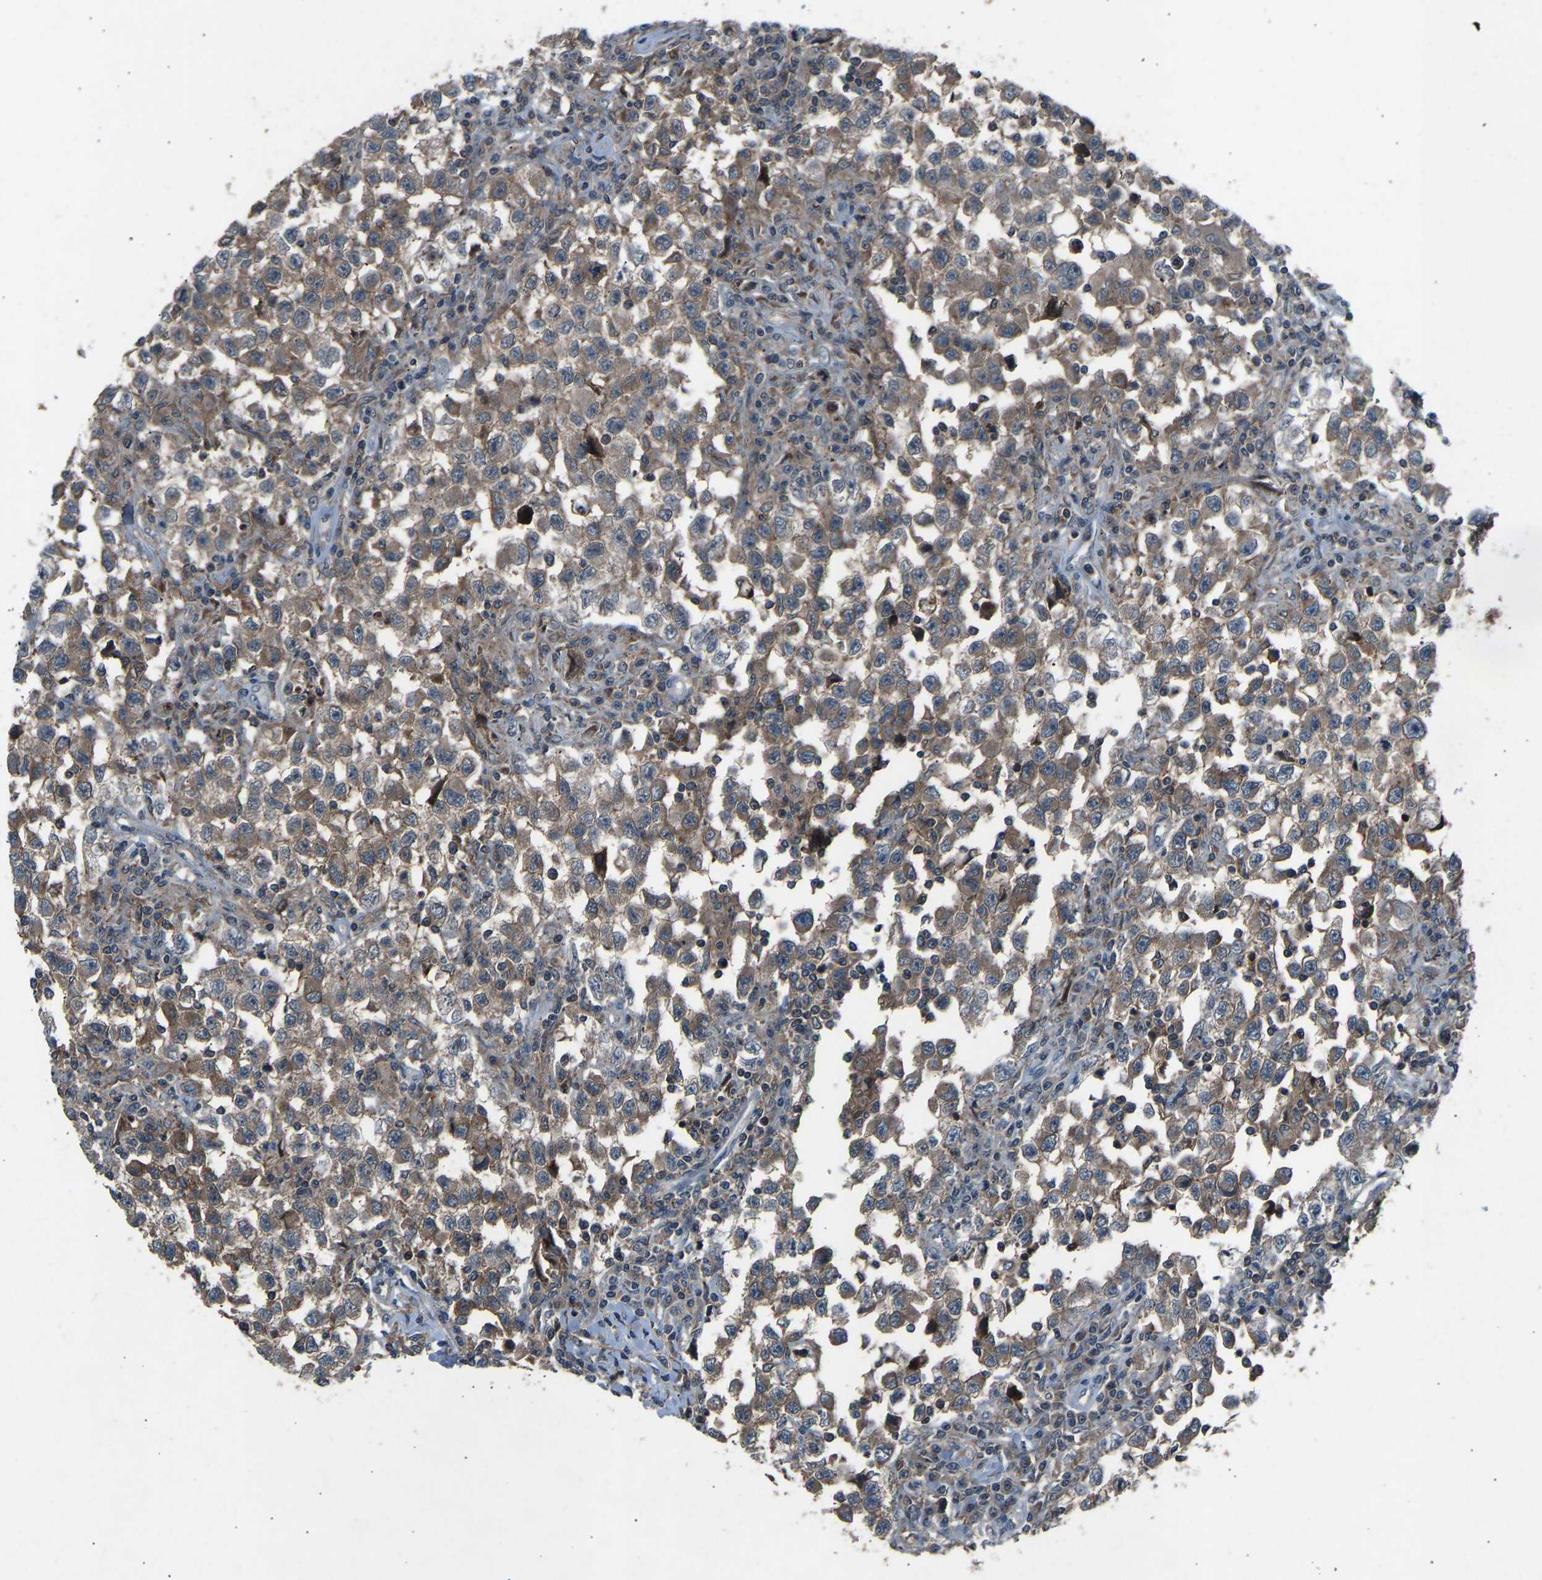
{"staining": {"intensity": "moderate", "quantity": ">75%", "location": "cytoplasmic/membranous"}, "tissue": "testis cancer", "cell_type": "Tumor cells", "image_type": "cancer", "snomed": [{"axis": "morphology", "description": "Carcinoma, Embryonal, NOS"}, {"axis": "topography", "description": "Testis"}], "caption": "An IHC image of neoplastic tissue is shown. Protein staining in brown shows moderate cytoplasmic/membranous positivity in embryonal carcinoma (testis) within tumor cells.", "gene": "SLC43A1", "patient": {"sex": "male", "age": 21}}